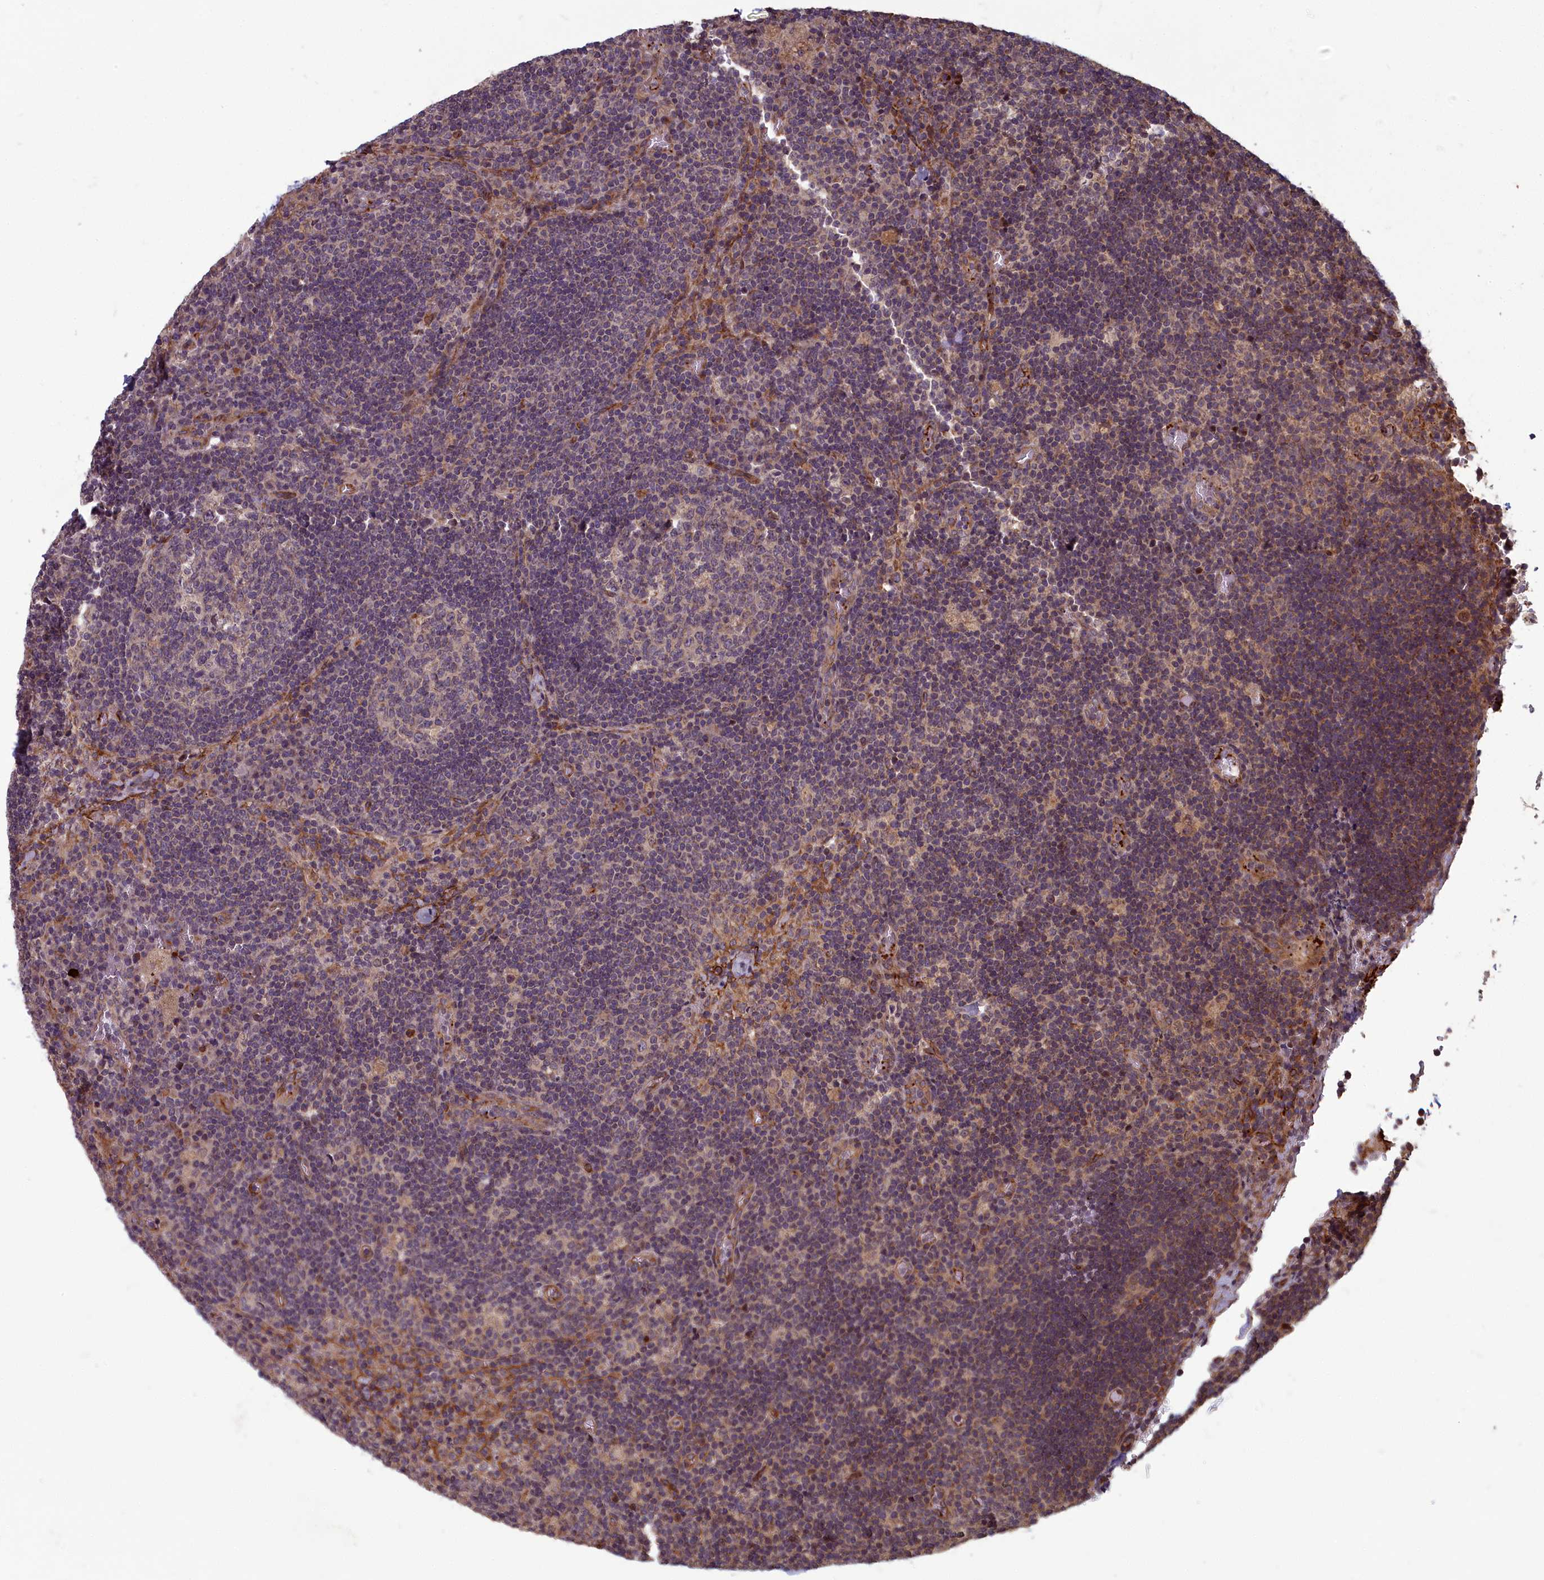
{"staining": {"intensity": "weak", "quantity": "<25%", "location": "cytoplasmic/membranous"}, "tissue": "lymph node", "cell_type": "Germinal center cells", "image_type": "normal", "snomed": [{"axis": "morphology", "description": "Normal tissue, NOS"}, {"axis": "topography", "description": "Lymph node"}], "caption": "This is an immunohistochemistry (IHC) photomicrograph of normal lymph node. There is no staining in germinal center cells.", "gene": "TSPYL4", "patient": {"sex": "male", "age": 58}}